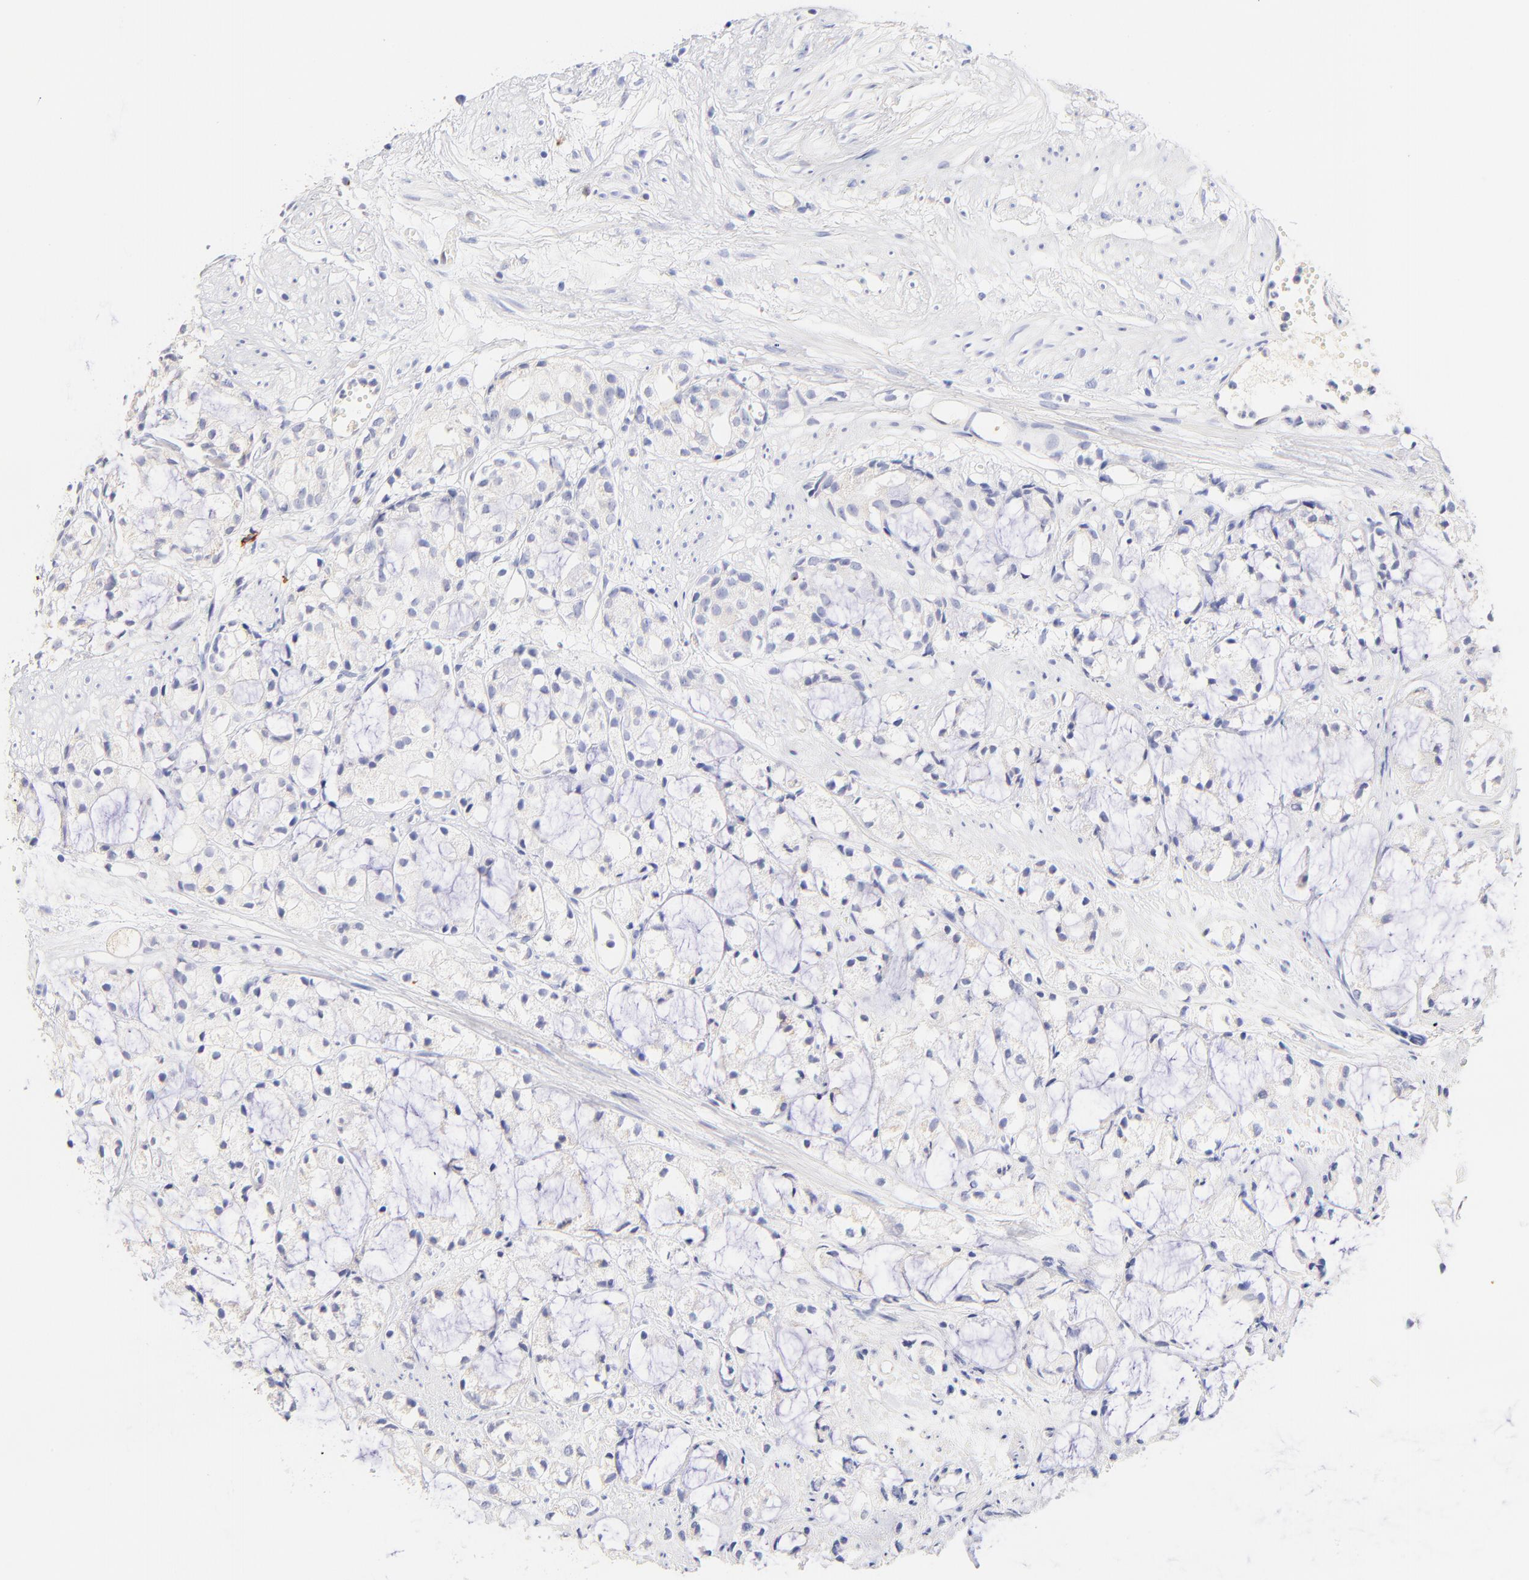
{"staining": {"intensity": "negative", "quantity": "none", "location": "none"}, "tissue": "prostate cancer", "cell_type": "Tumor cells", "image_type": "cancer", "snomed": [{"axis": "morphology", "description": "Adenocarcinoma, High grade"}, {"axis": "topography", "description": "Prostate"}], "caption": "This photomicrograph is of prostate adenocarcinoma (high-grade) stained with IHC to label a protein in brown with the nuclei are counter-stained blue. There is no positivity in tumor cells.", "gene": "ASB9", "patient": {"sex": "male", "age": 85}}